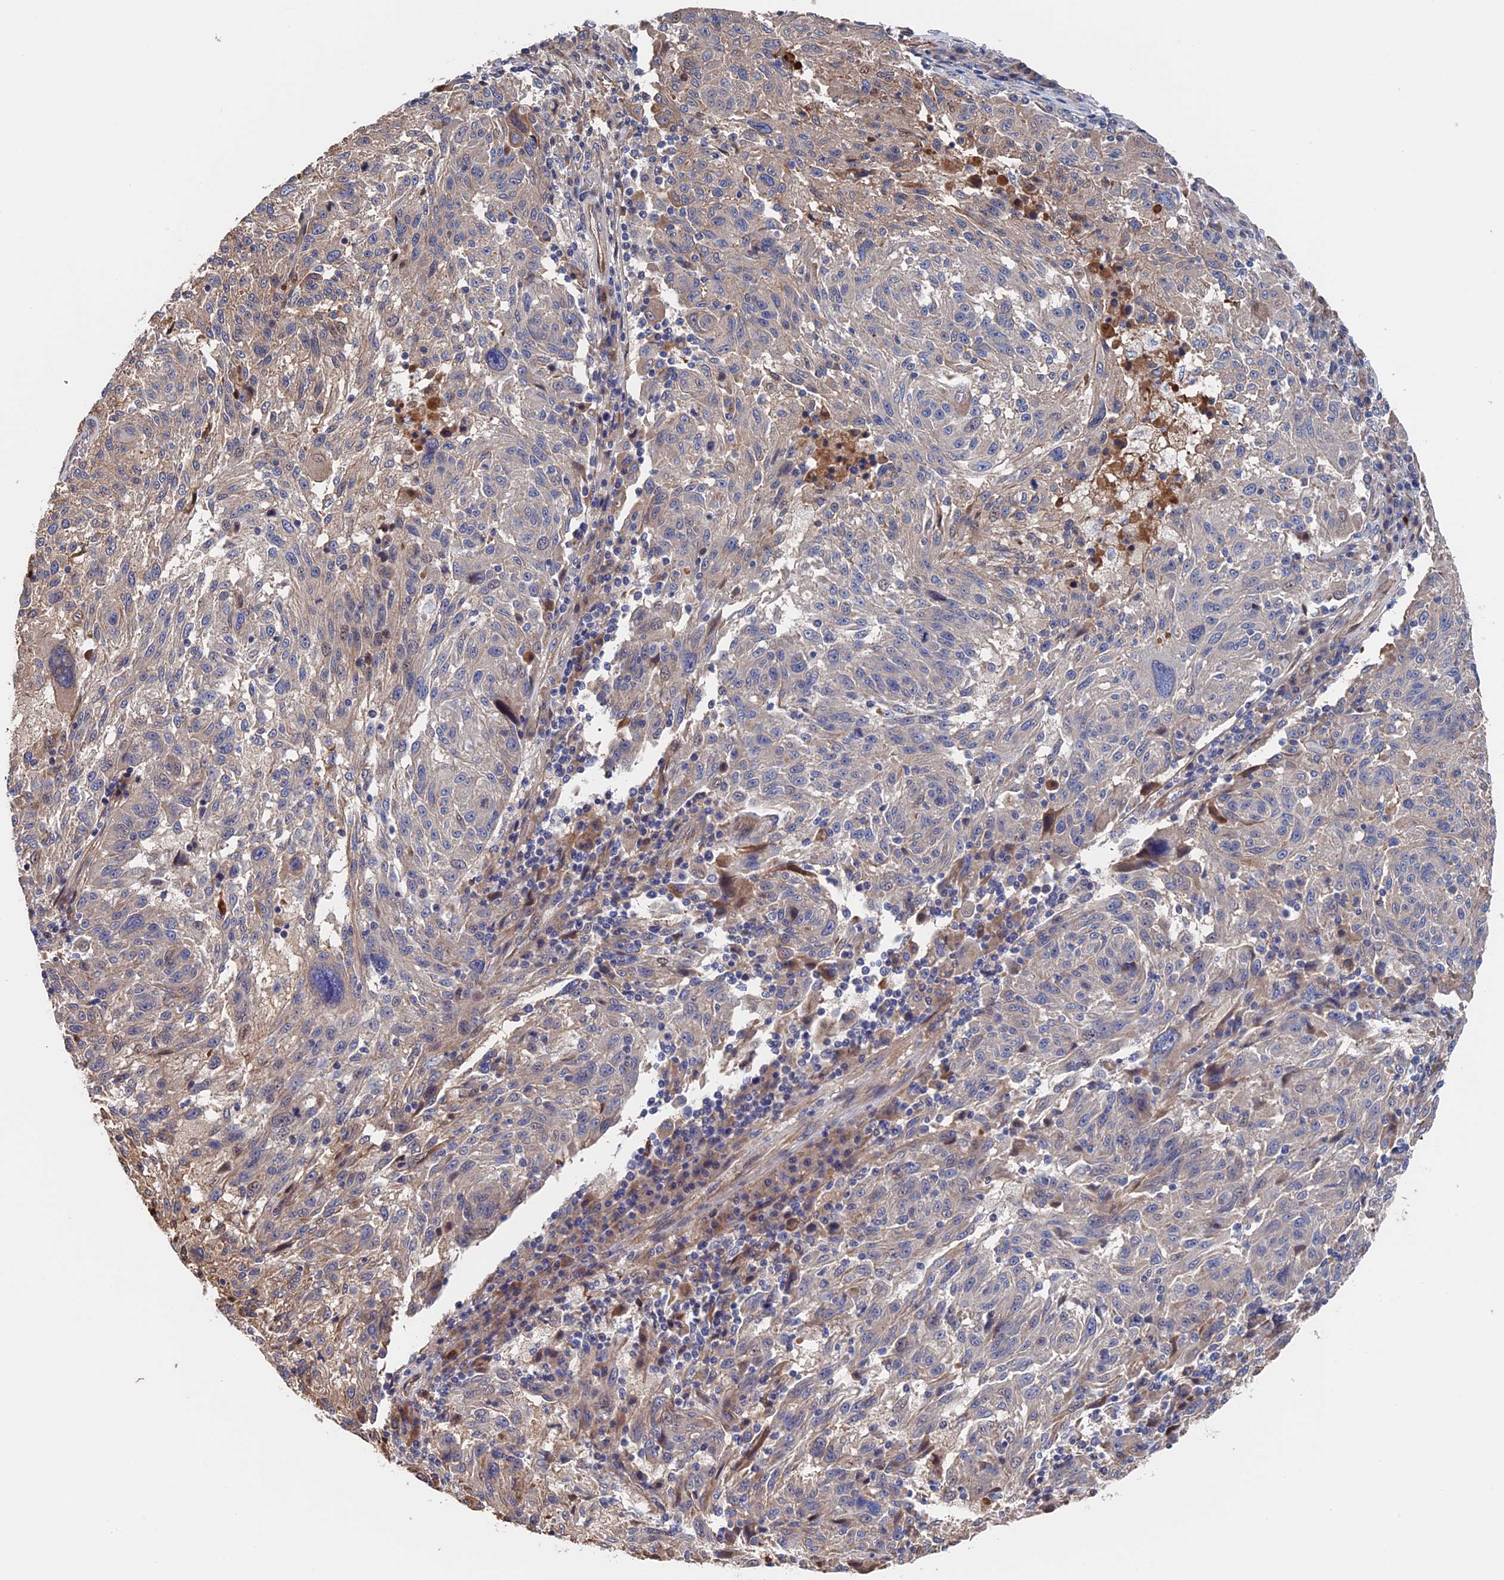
{"staining": {"intensity": "weak", "quantity": "<25%", "location": "cytoplasmic/membranous"}, "tissue": "melanoma", "cell_type": "Tumor cells", "image_type": "cancer", "snomed": [{"axis": "morphology", "description": "Malignant melanoma, NOS"}, {"axis": "topography", "description": "Skin"}], "caption": "DAB immunohistochemical staining of malignant melanoma displays no significant expression in tumor cells.", "gene": "RPUSD1", "patient": {"sex": "male", "age": 53}}